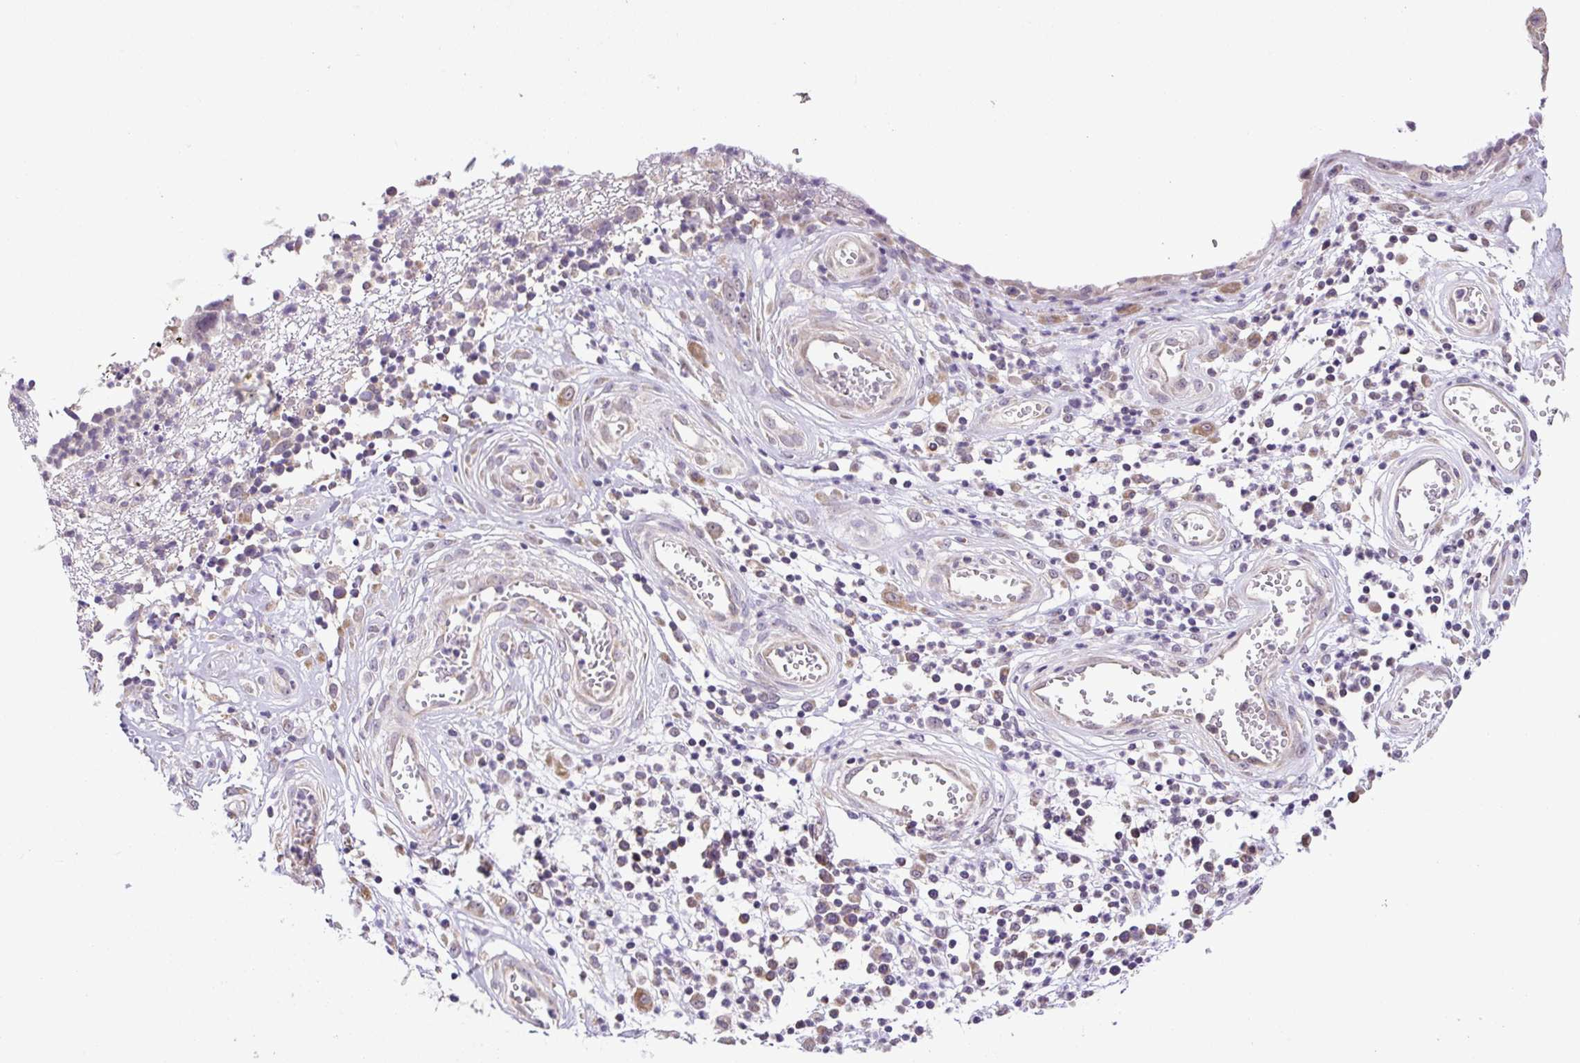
{"staining": {"intensity": "moderate", "quantity": "<25%", "location": "cytoplasmic/membranous"}, "tissue": "stomach cancer", "cell_type": "Tumor cells", "image_type": "cancer", "snomed": [{"axis": "morphology", "description": "Adenocarcinoma, NOS"}, {"axis": "topography", "description": "Stomach"}], "caption": "Immunohistochemical staining of stomach cancer shows low levels of moderate cytoplasmic/membranous expression in approximately <25% of tumor cells.", "gene": "MFSD9", "patient": {"sex": "male", "age": 59}}